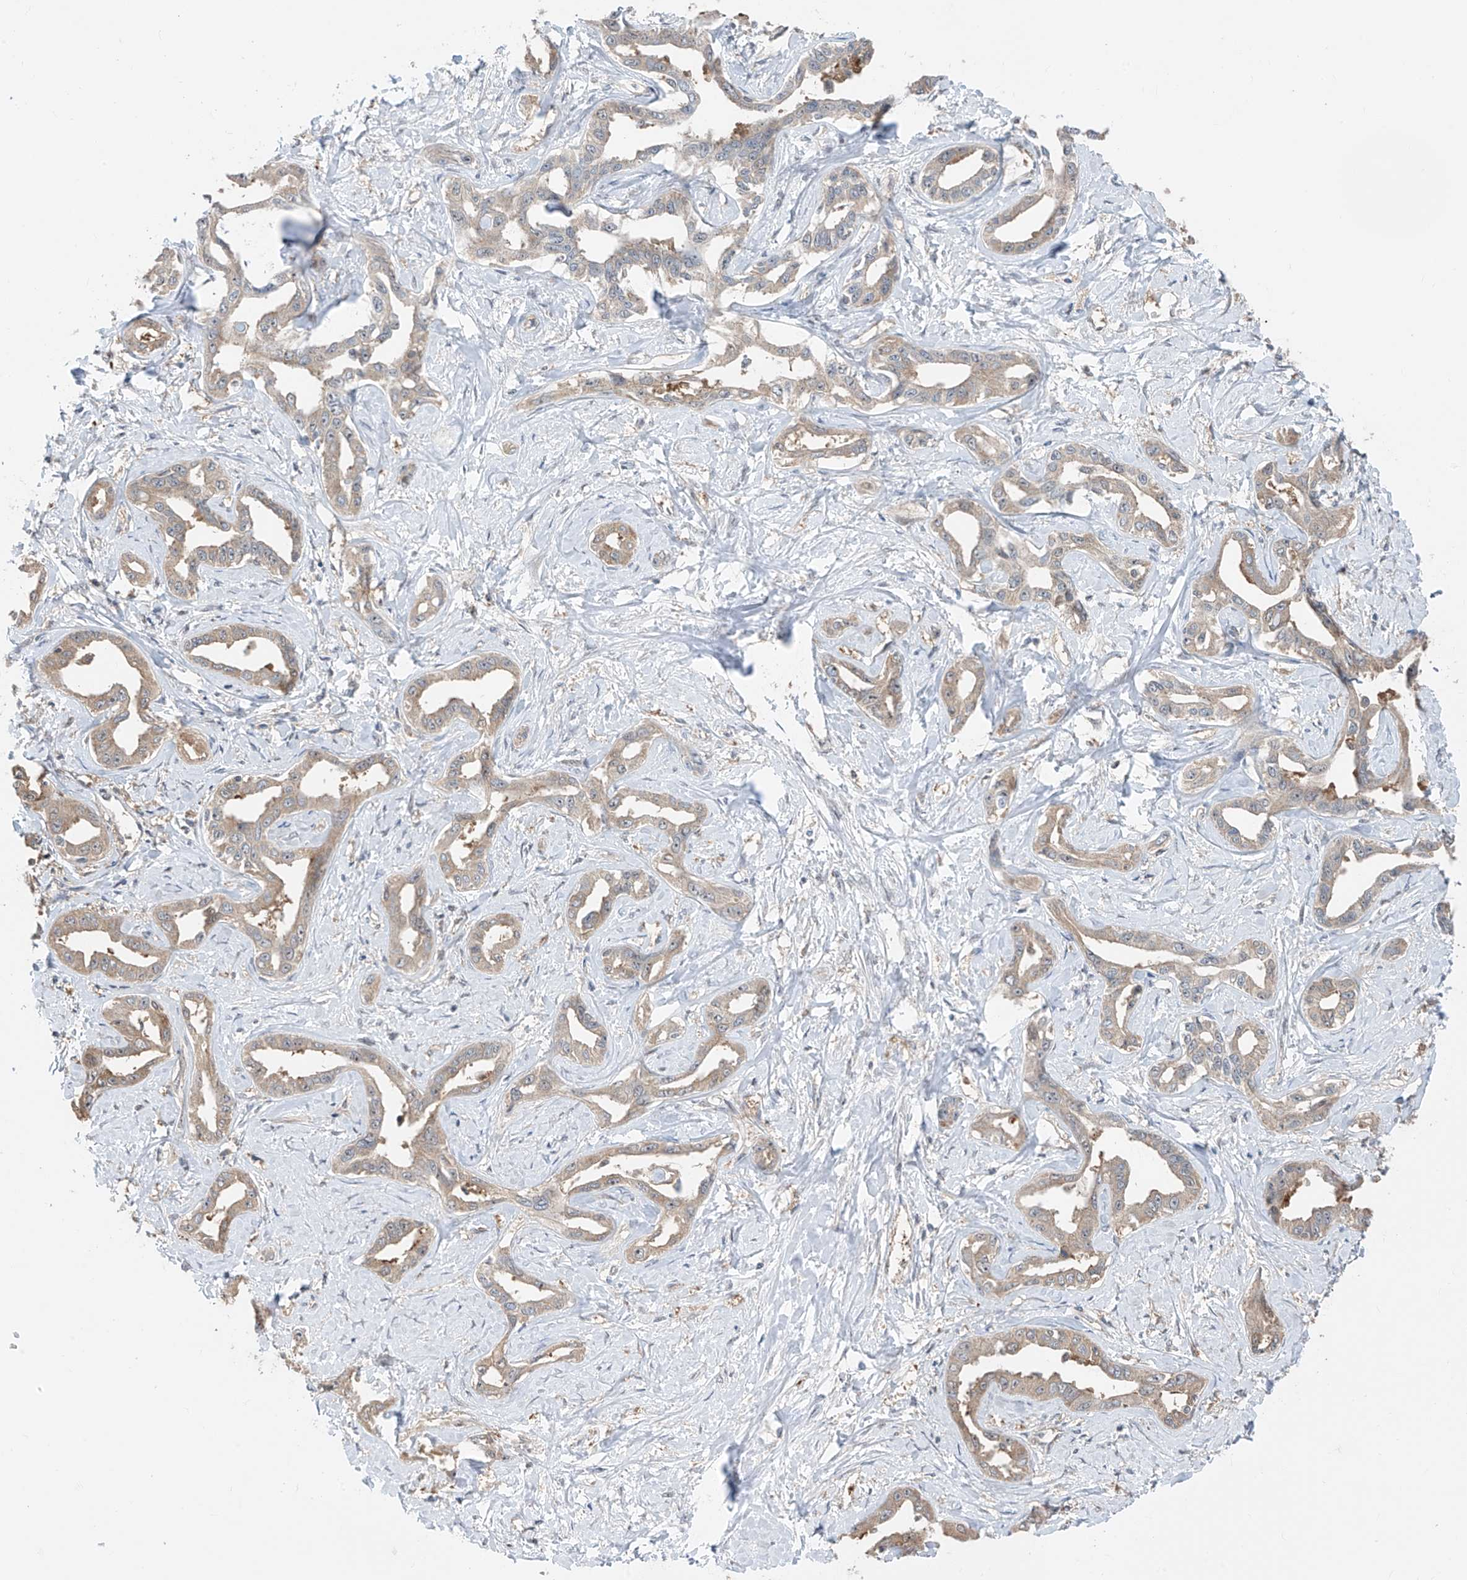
{"staining": {"intensity": "weak", "quantity": ">75%", "location": "cytoplasmic/membranous"}, "tissue": "liver cancer", "cell_type": "Tumor cells", "image_type": "cancer", "snomed": [{"axis": "morphology", "description": "Cholangiocarcinoma"}, {"axis": "topography", "description": "Liver"}], "caption": "This micrograph demonstrates immunohistochemistry staining of cholangiocarcinoma (liver), with low weak cytoplasmic/membranous positivity in approximately >75% of tumor cells.", "gene": "TTC38", "patient": {"sex": "male", "age": 59}}